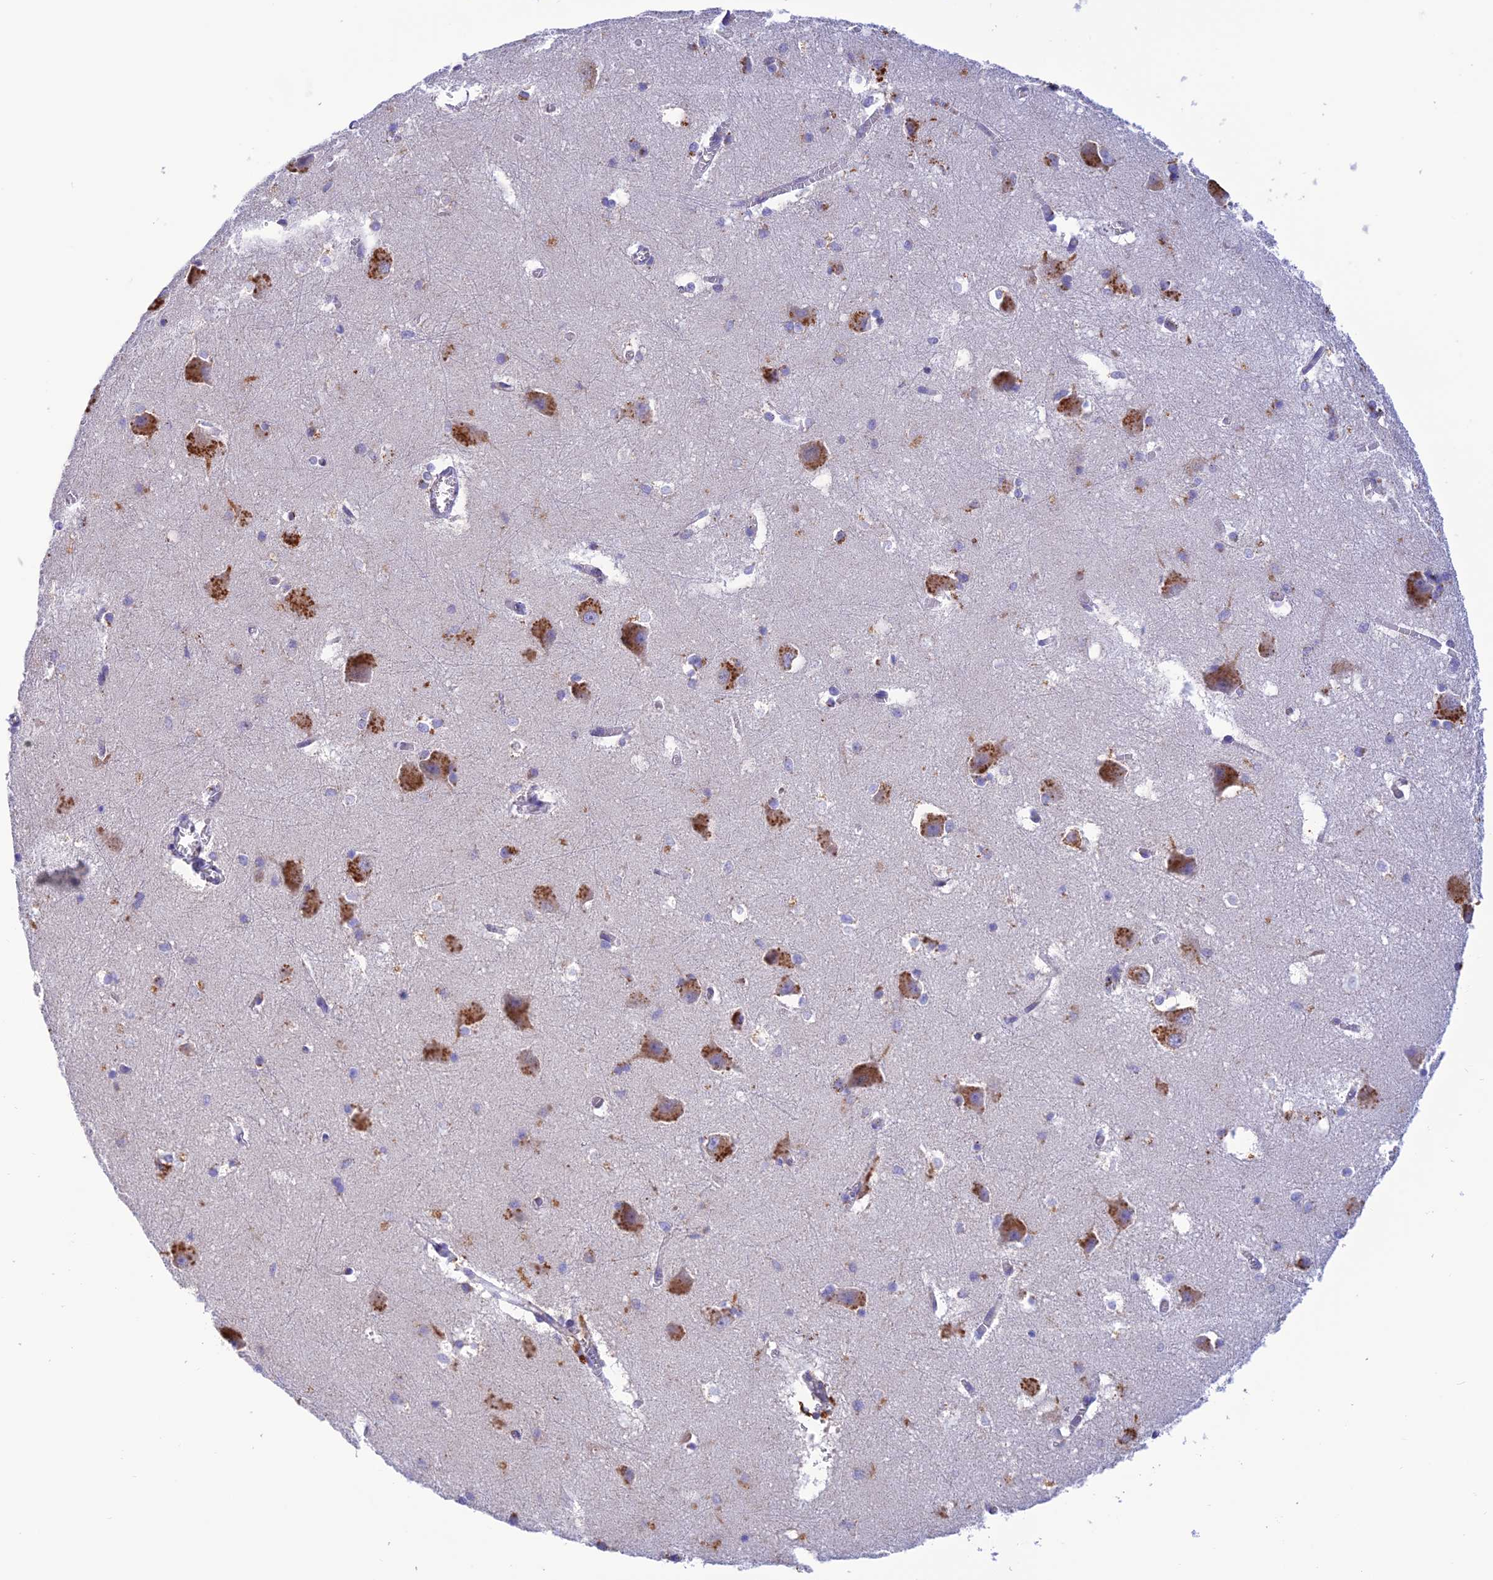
{"staining": {"intensity": "moderate", "quantity": "<25%", "location": "cytoplasmic/membranous"}, "tissue": "caudate", "cell_type": "Glial cells", "image_type": "normal", "snomed": [{"axis": "morphology", "description": "Normal tissue, NOS"}, {"axis": "topography", "description": "Lateral ventricle wall"}], "caption": "This micrograph displays IHC staining of benign human caudate, with low moderate cytoplasmic/membranous positivity in approximately <25% of glial cells.", "gene": "ENSG00000255439", "patient": {"sex": "male", "age": 37}}